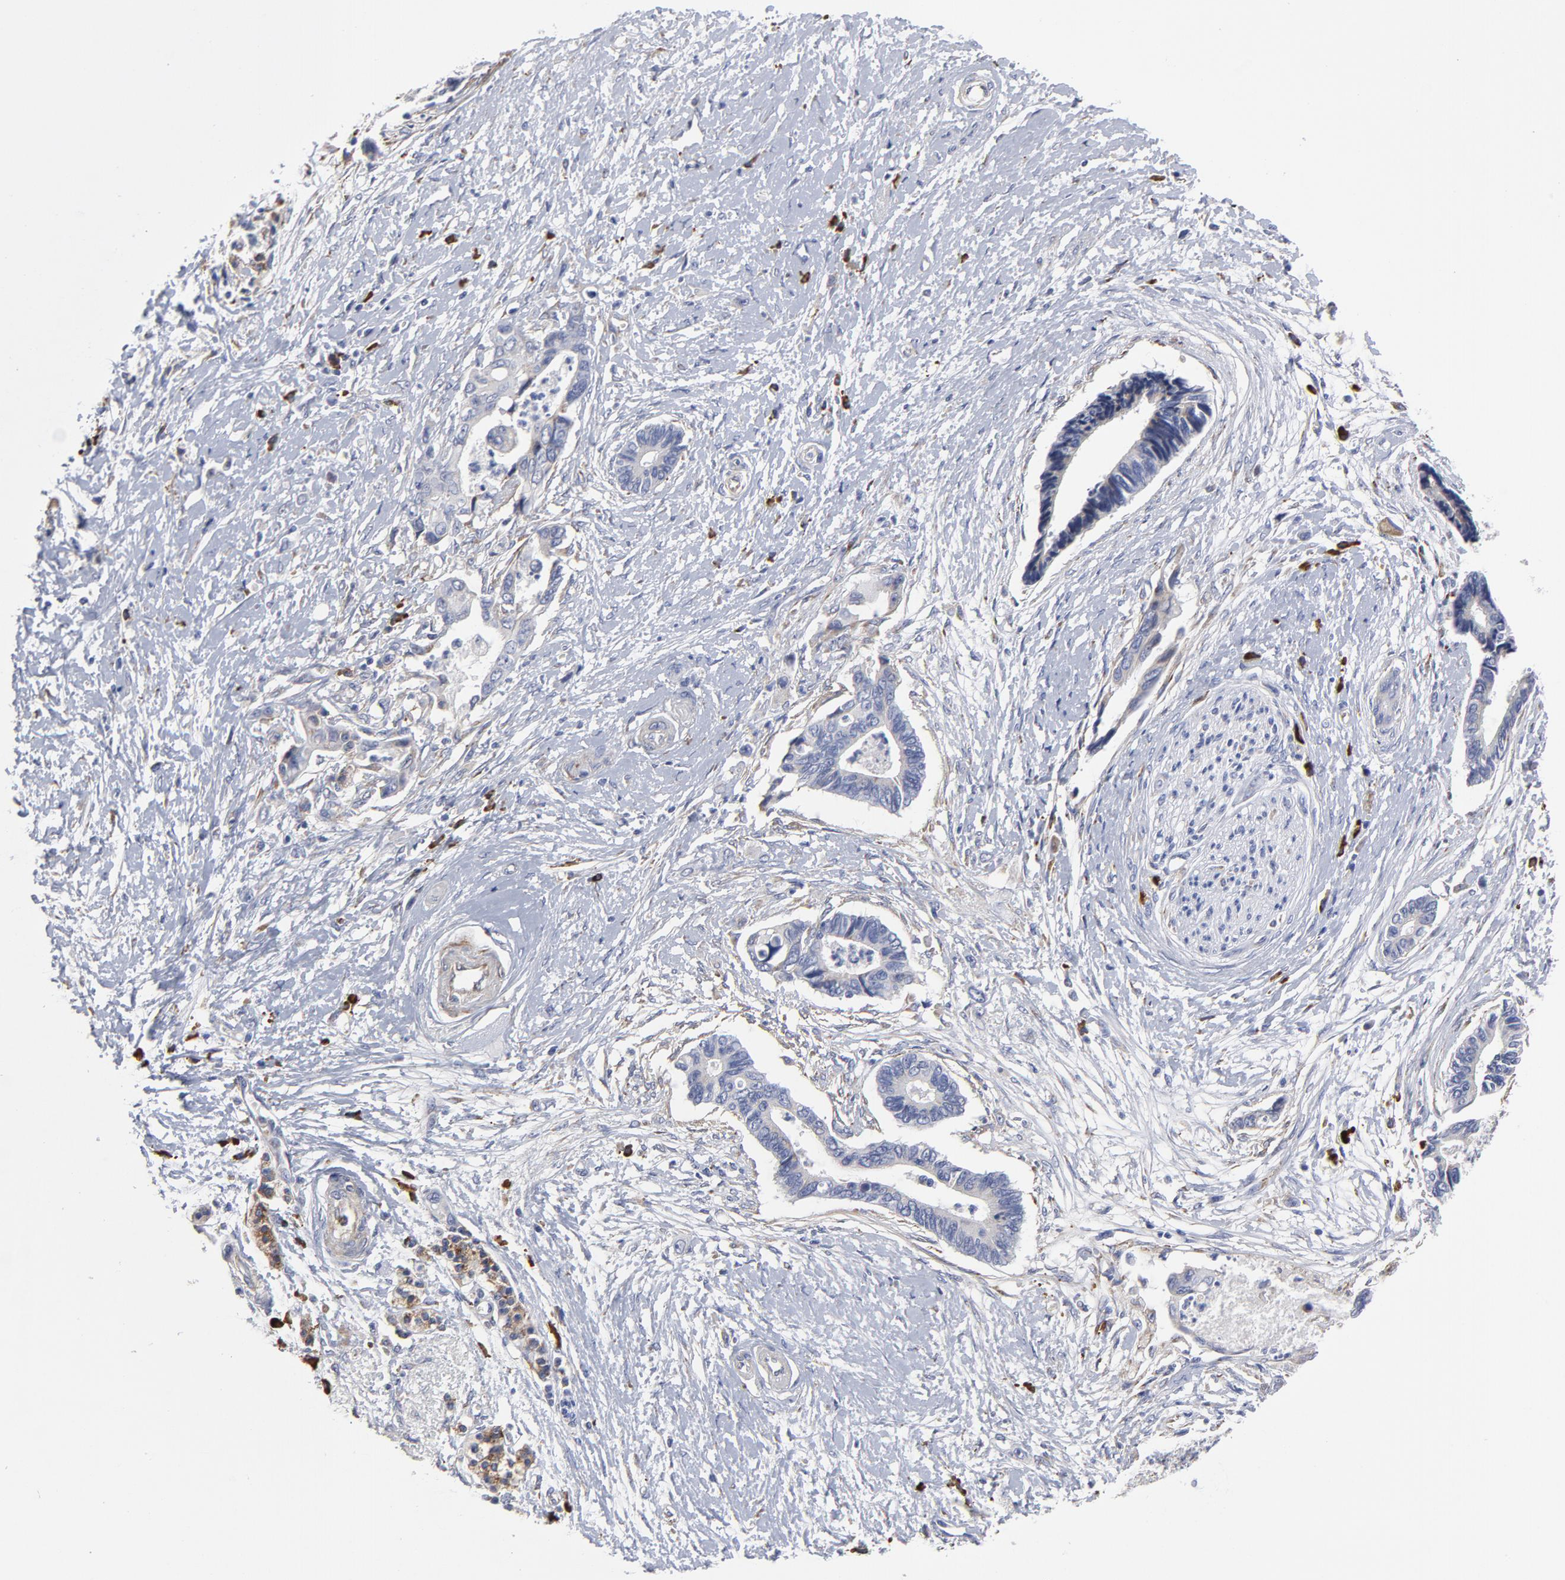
{"staining": {"intensity": "negative", "quantity": "none", "location": "none"}, "tissue": "pancreatic cancer", "cell_type": "Tumor cells", "image_type": "cancer", "snomed": [{"axis": "morphology", "description": "Adenocarcinoma, NOS"}, {"axis": "topography", "description": "Pancreas"}], "caption": "Tumor cells show no significant protein staining in pancreatic cancer.", "gene": "RAPGEF3", "patient": {"sex": "female", "age": 70}}